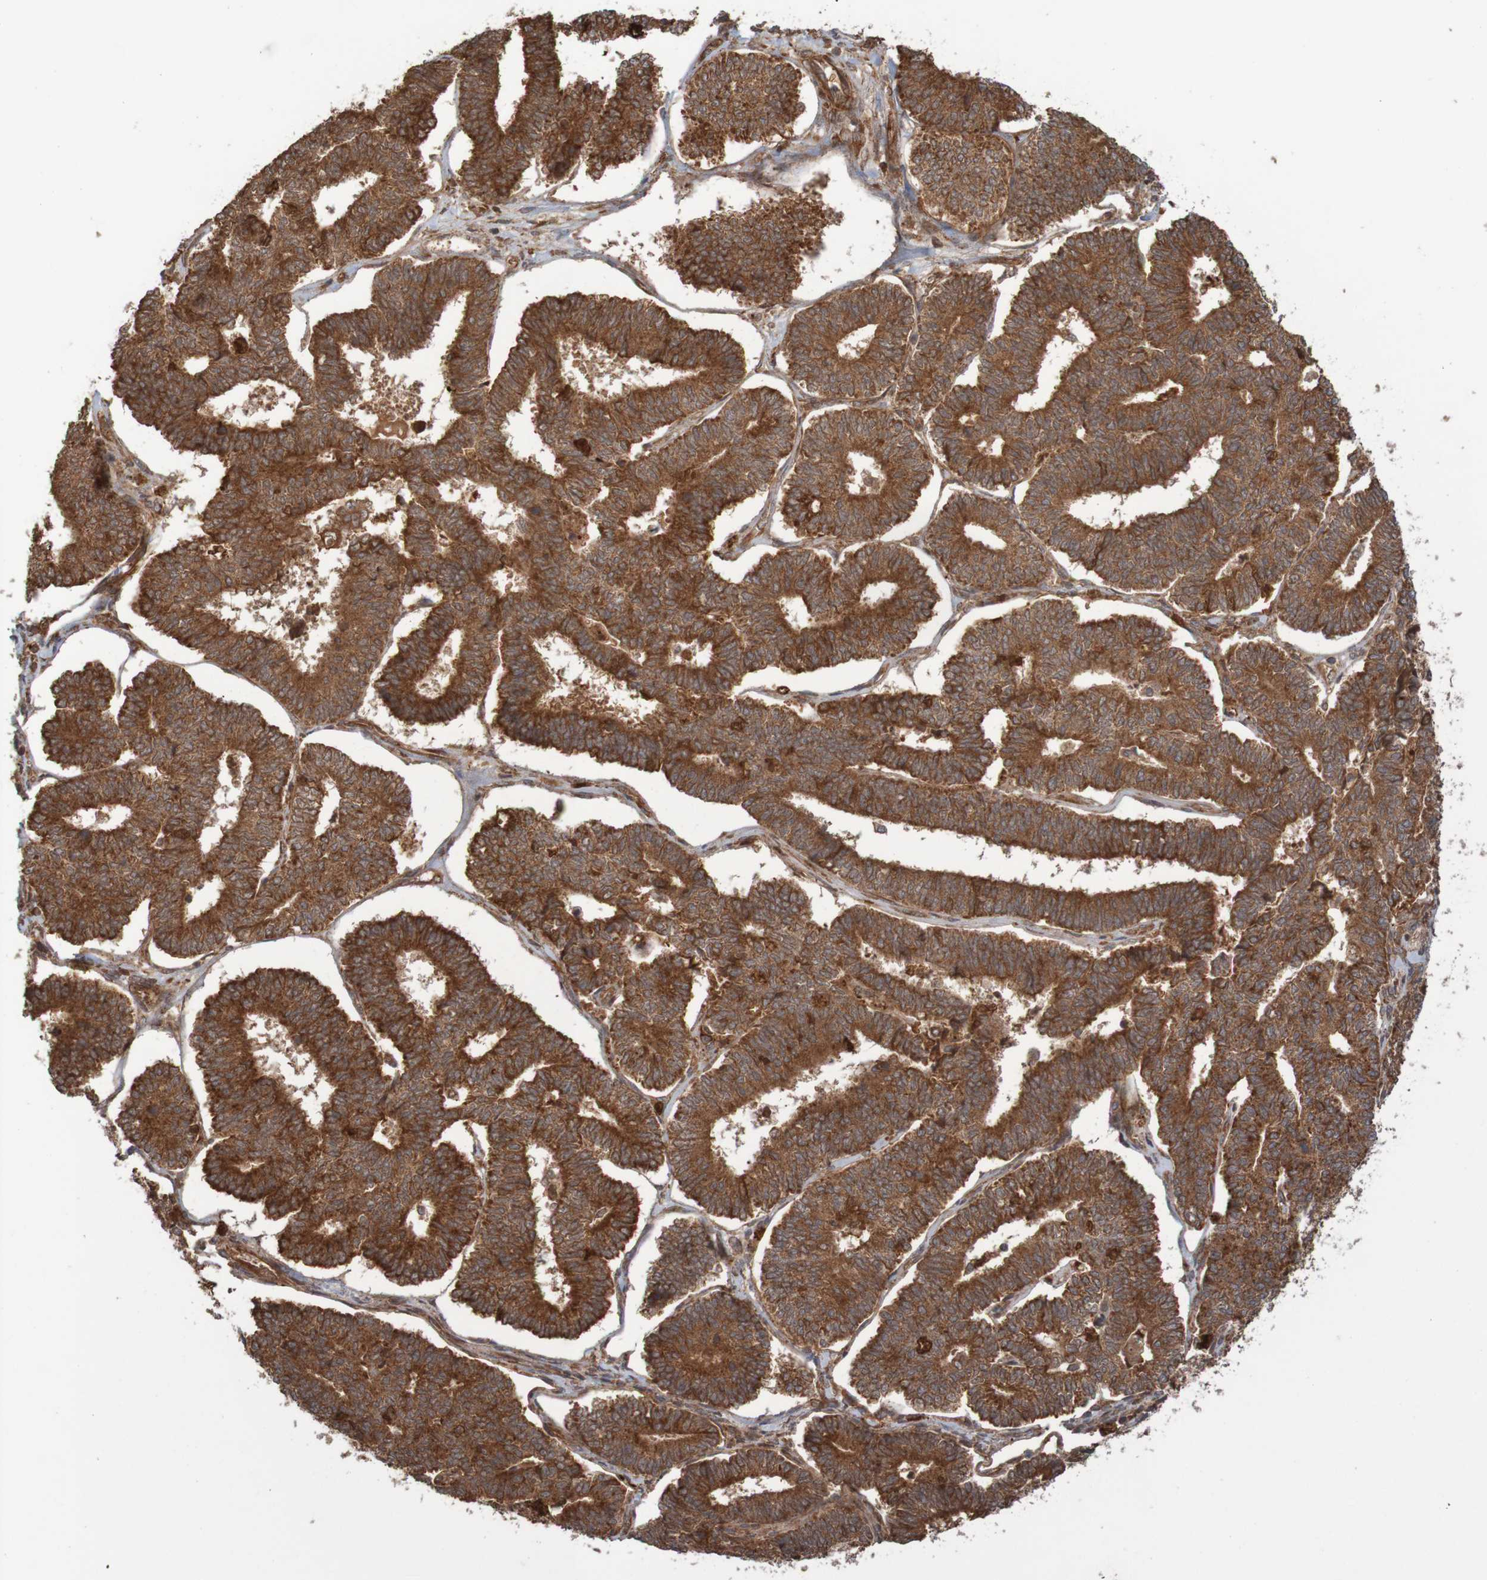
{"staining": {"intensity": "strong", "quantity": ">75%", "location": "cytoplasmic/membranous"}, "tissue": "endometrial cancer", "cell_type": "Tumor cells", "image_type": "cancer", "snomed": [{"axis": "morphology", "description": "Adenocarcinoma, NOS"}, {"axis": "topography", "description": "Endometrium"}], "caption": "Protein staining of endometrial cancer tissue reveals strong cytoplasmic/membranous positivity in approximately >75% of tumor cells.", "gene": "MRPL52", "patient": {"sex": "female", "age": 70}}